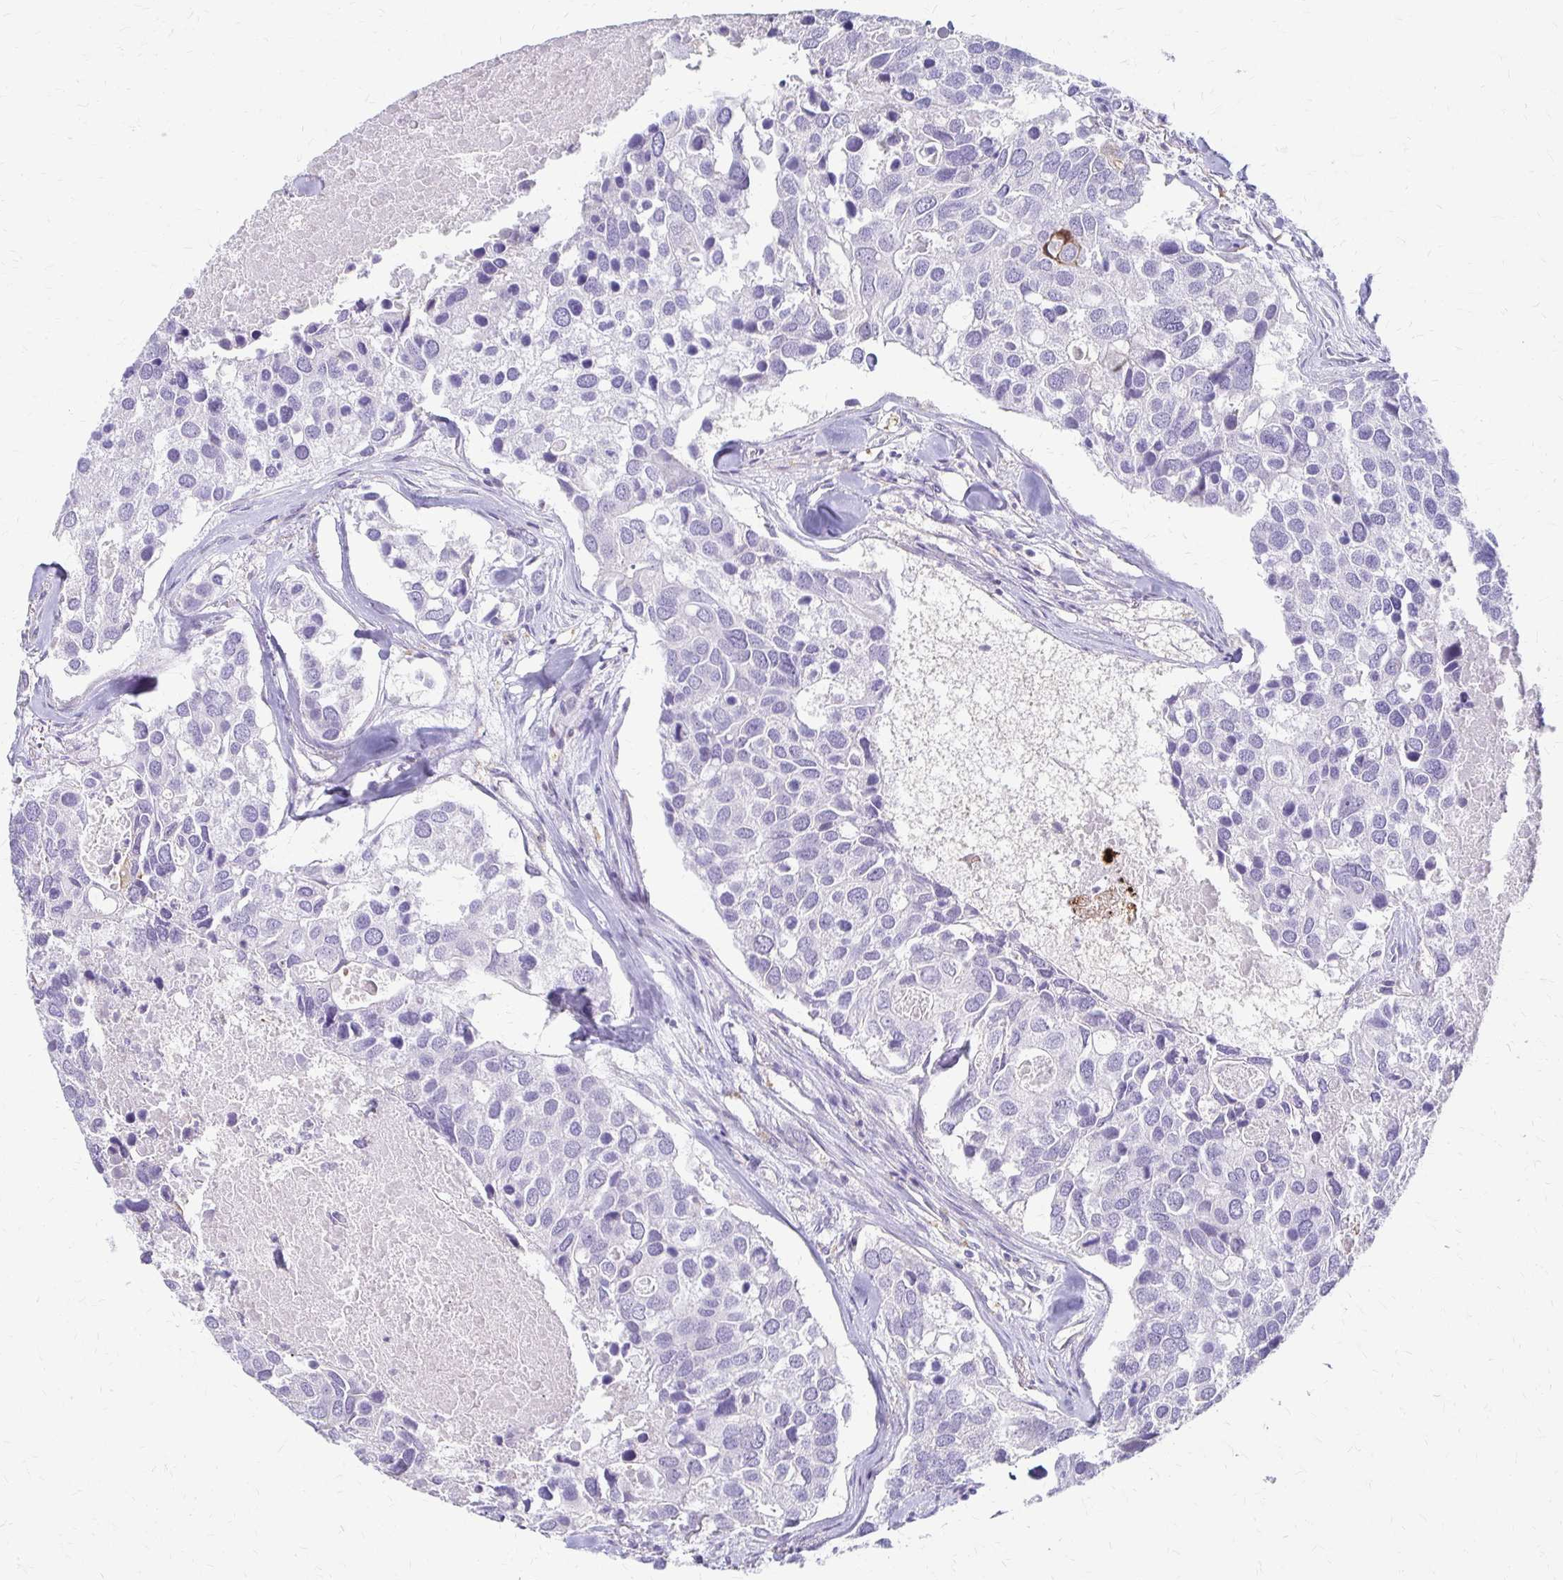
{"staining": {"intensity": "negative", "quantity": "none", "location": "none"}, "tissue": "breast cancer", "cell_type": "Tumor cells", "image_type": "cancer", "snomed": [{"axis": "morphology", "description": "Duct carcinoma"}, {"axis": "topography", "description": "Breast"}], "caption": "DAB immunohistochemical staining of breast cancer (invasive ductal carcinoma) shows no significant expression in tumor cells.", "gene": "IVL", "patient": {"sex": "female", "age": 83}}